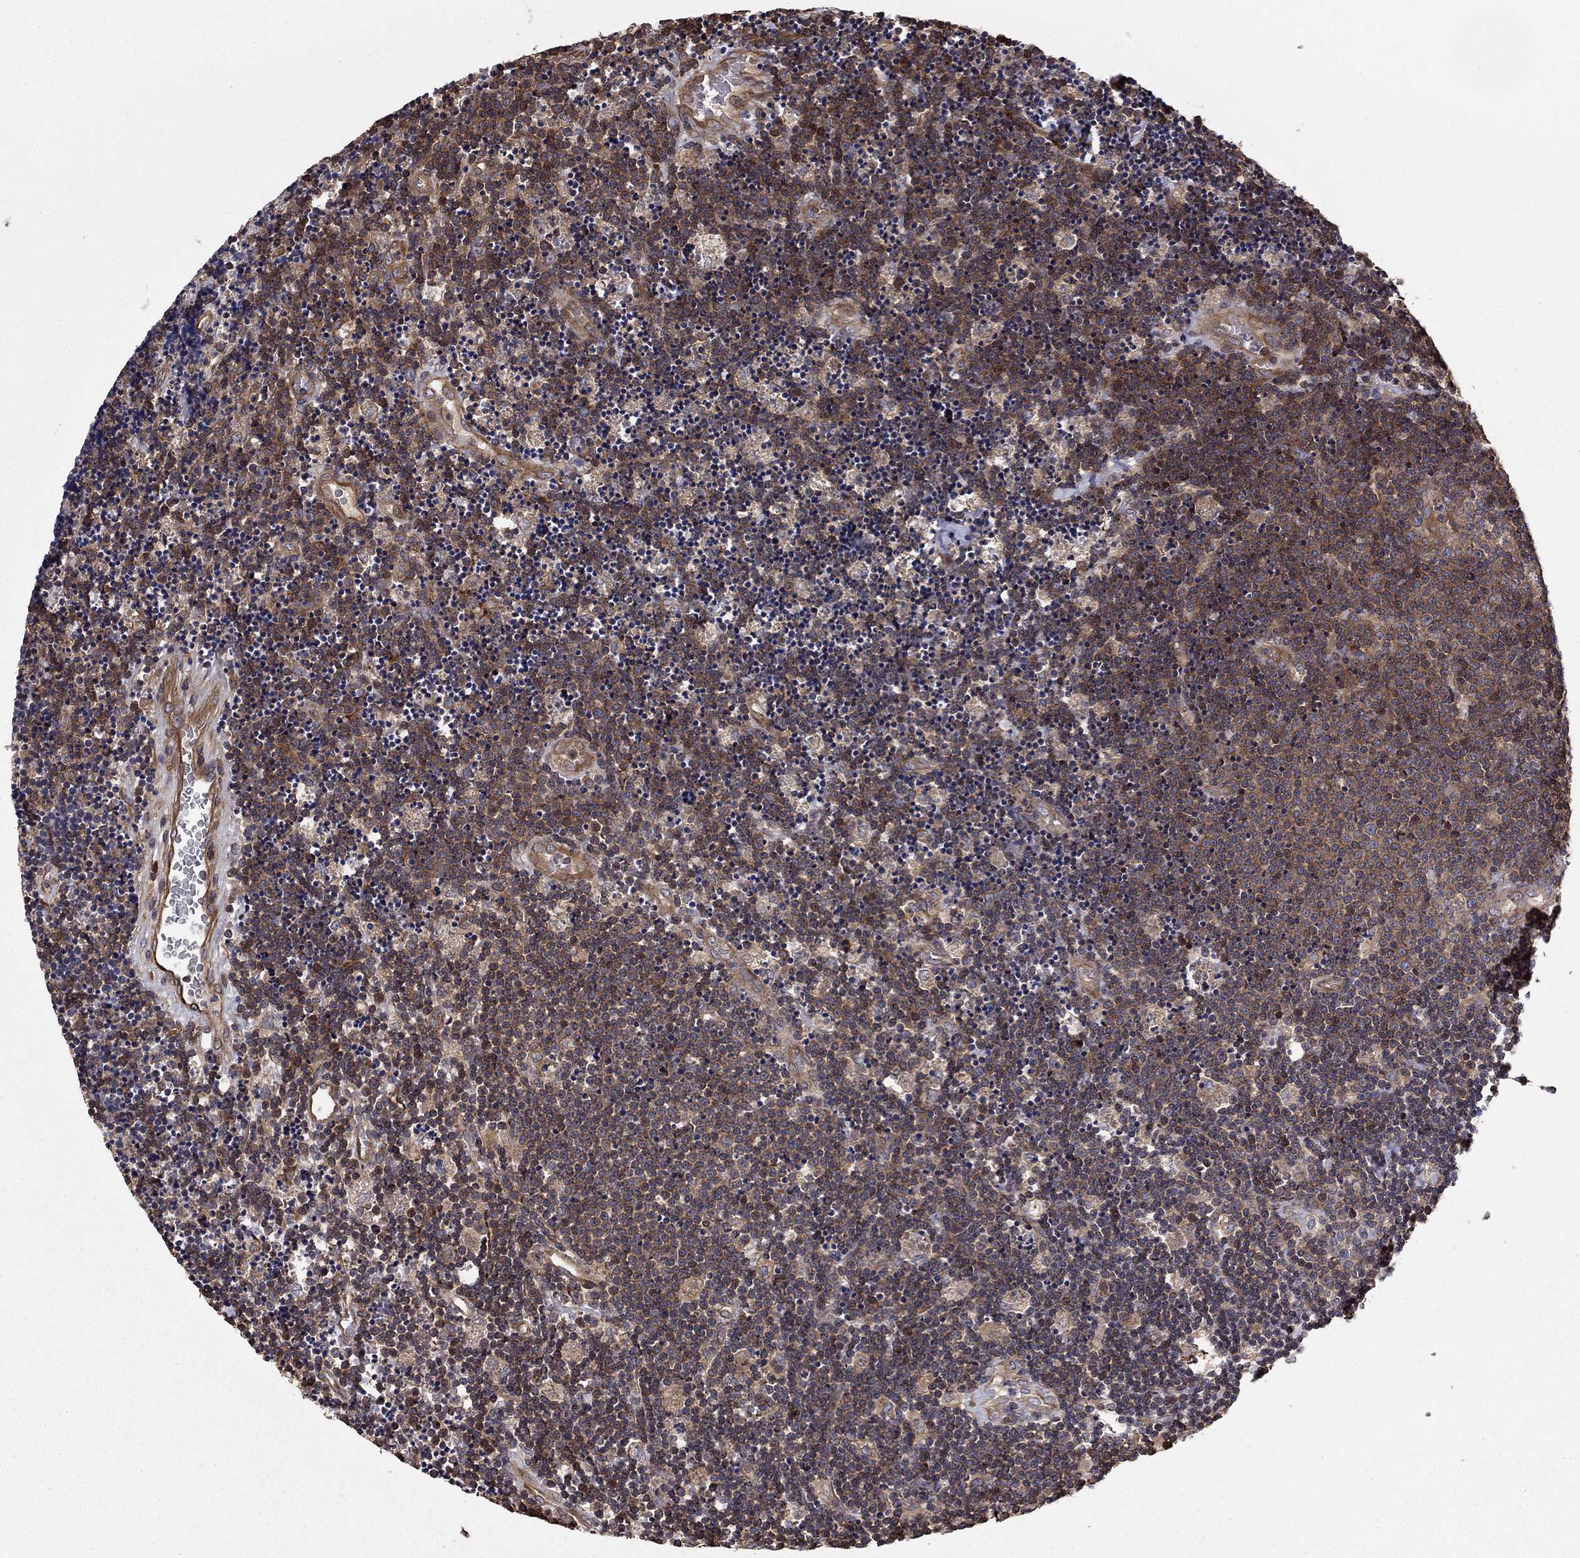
{"staining": {"intensity": "strong", "quantity": "<25%", "location": "cytoplasmic/membranous"}, "tissue": "lymphoma", "cell_type": "Tumor cells", "image_type": "cancer", "snomed": [{"axis": "morphology", "description": "Malignant lymphoma, non-Hodgkin's type, Low grade"}, {"axis": "topography", "description": "Brain"}], "caption": "This image demonstrates immunohistochemistry staining of human low-grade malignant lymphoma, non-Hodgkin's type, with medium strong cytoplasmic/membranous staining in approximately <25% of tumor cells.", "gene": "BABAM2", "patient": {"sex": "female", "age": 66}}